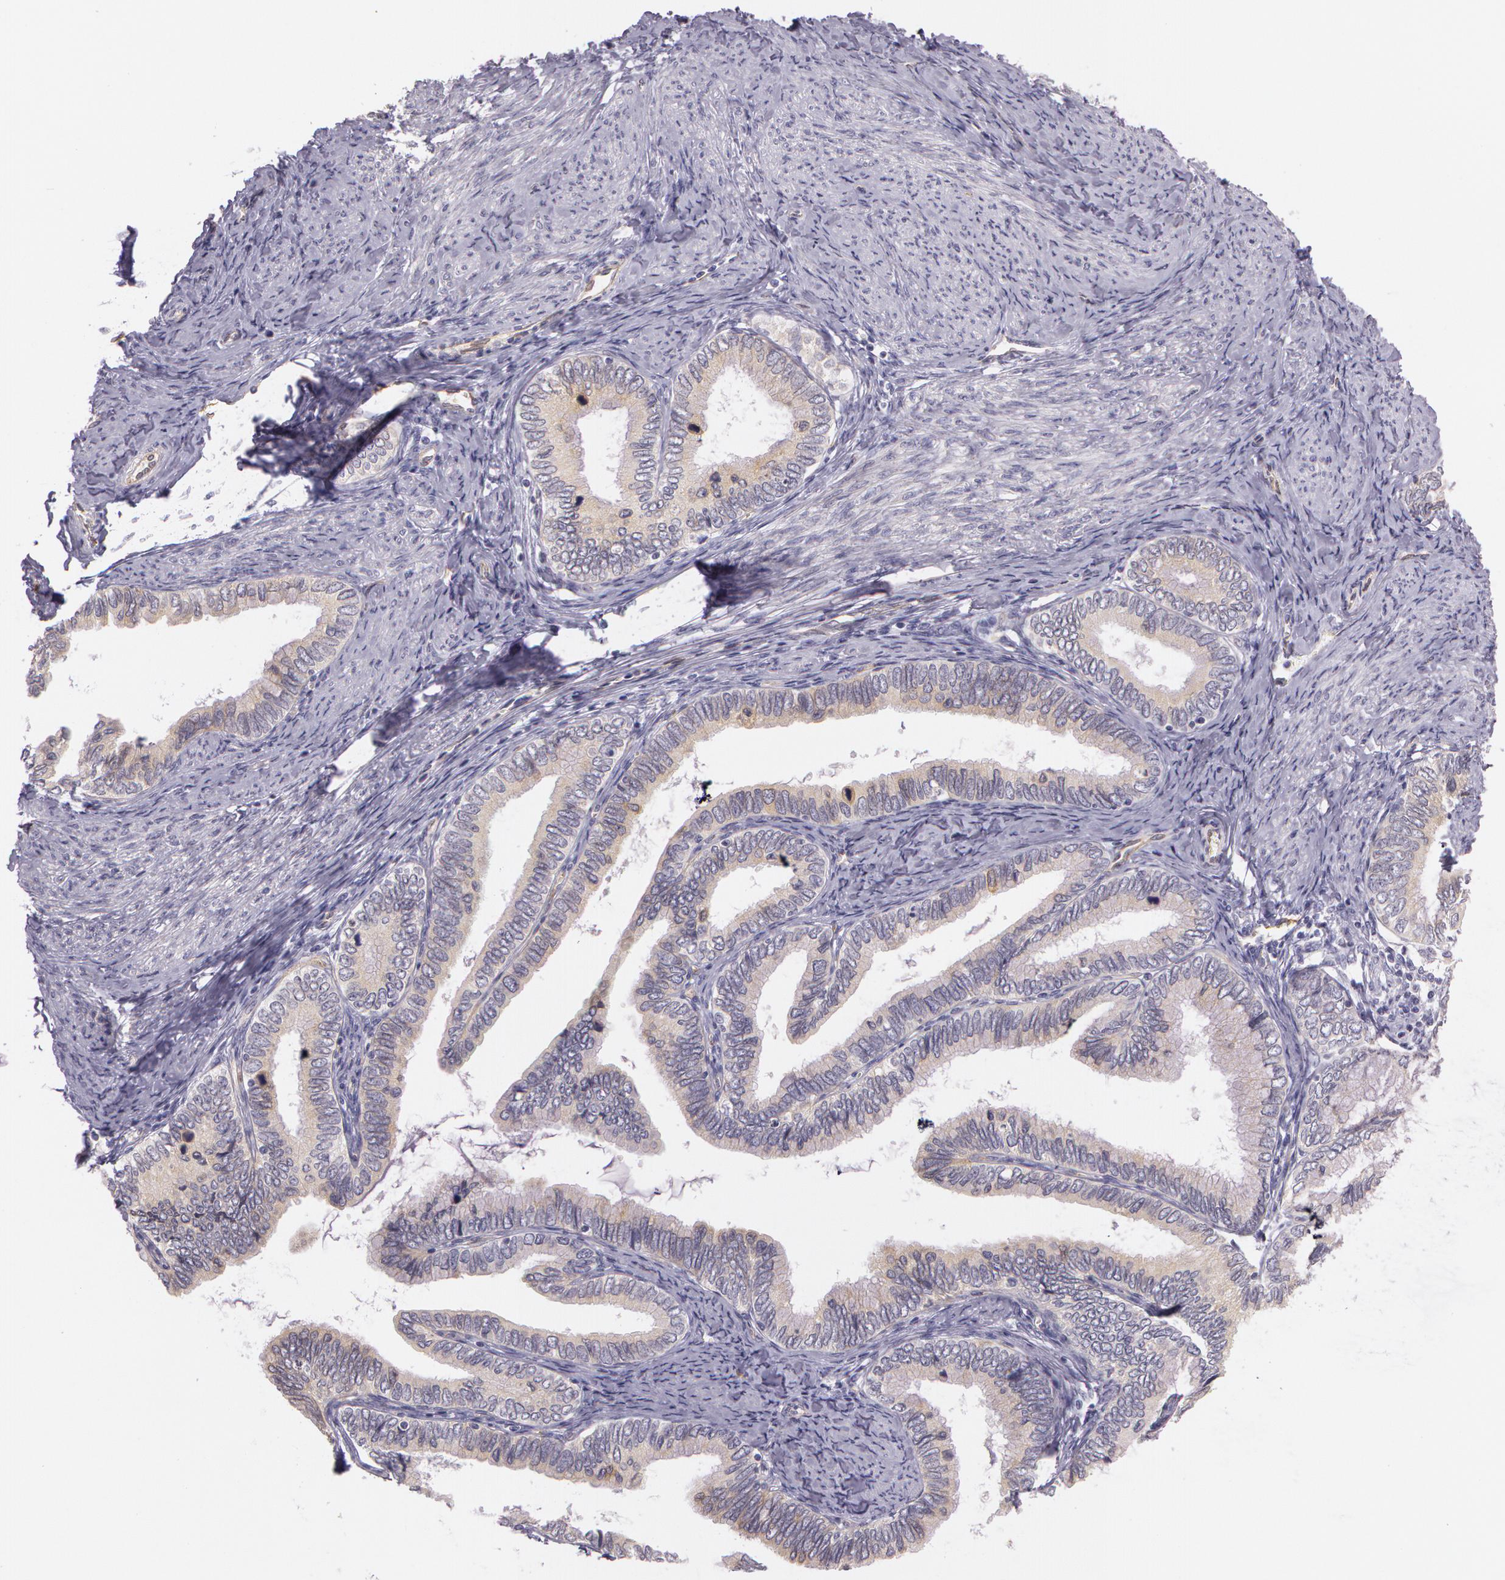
{"staining": {"intensity": "weak", "quantity": ">75%", "location": "cytoplasmic/membranous"}, "tissue": "cervical cancer", "cell_type": "Tumor cells", "image_type": "cancer", "snomed": [{"axis": "morphology", "description": "Adenocarcinoma, NOS"}, {"axis": "topography", "description": "Cervix"}], "caption": "Human cervical cancer stained with a protein marker exhibits weak staining in tumor cells.", "gene": "APP", "patient": {"sex": "female", "age": 49}}